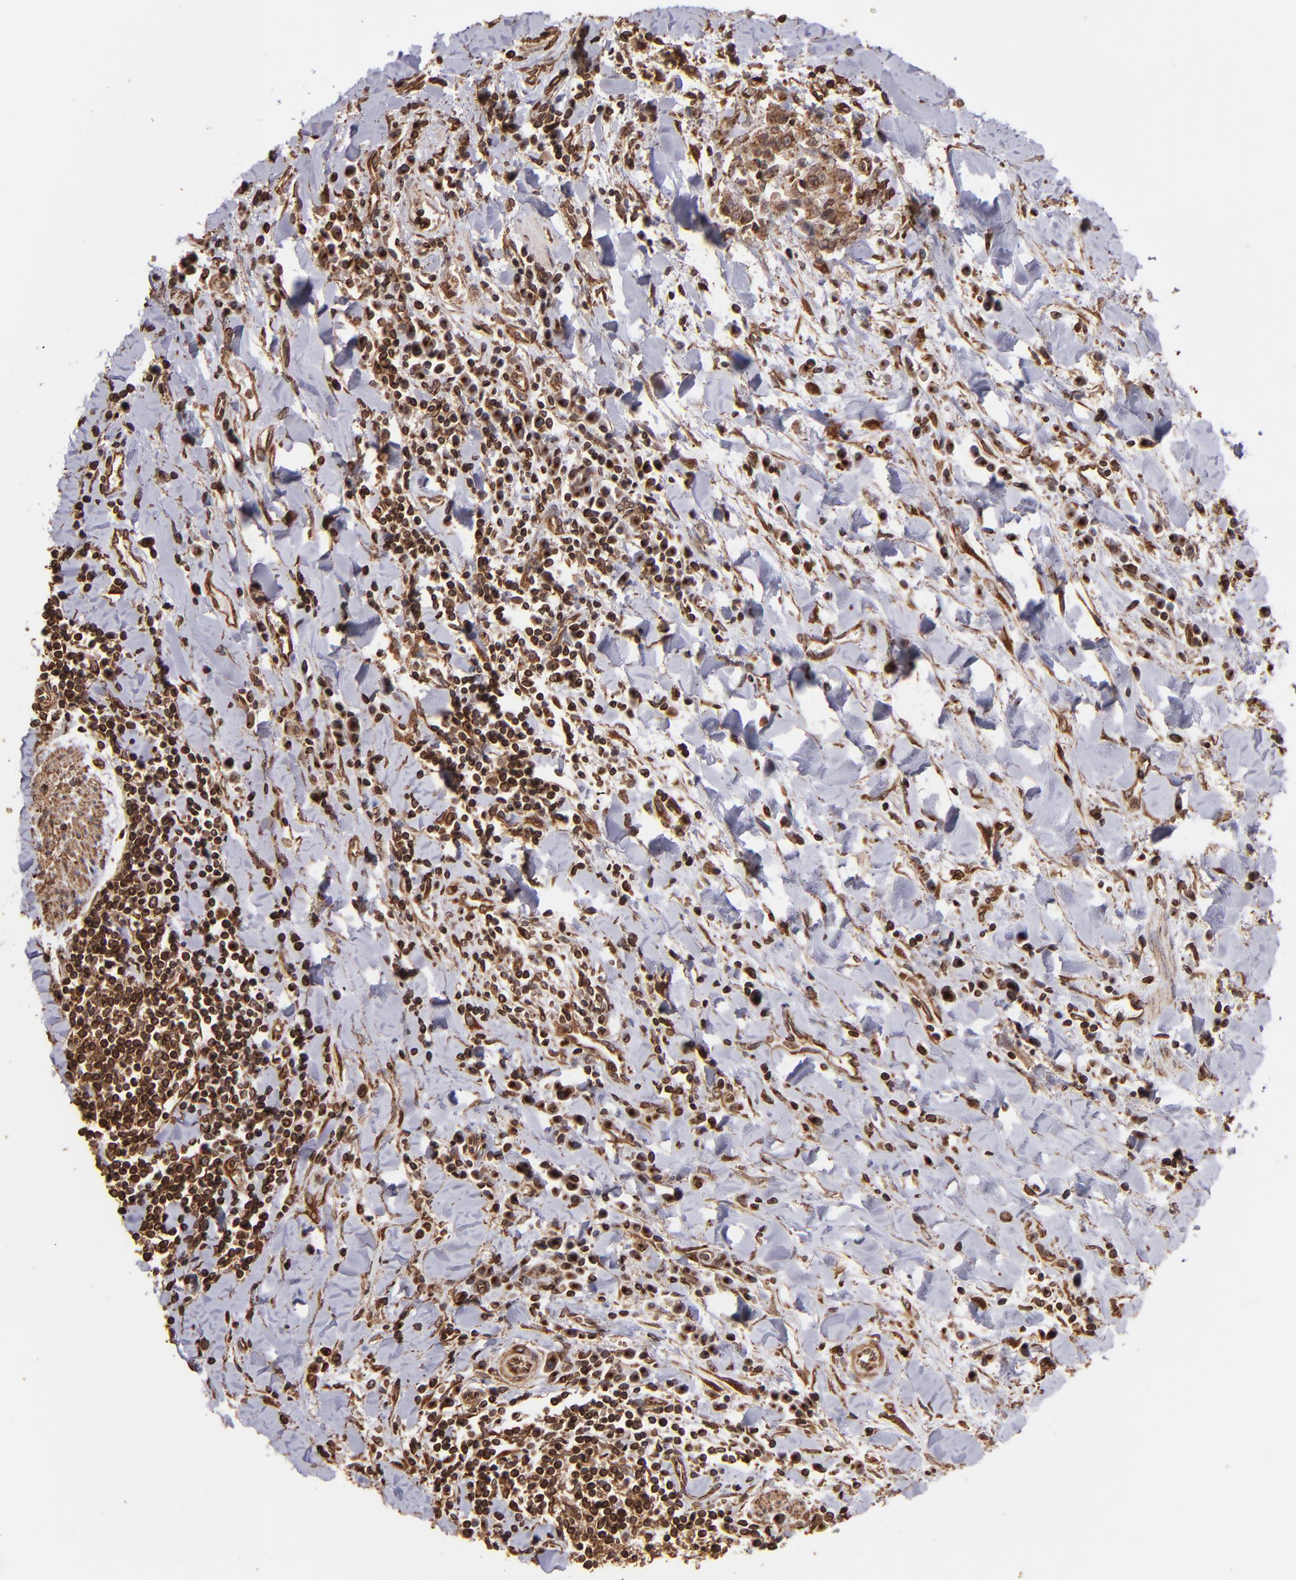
{"staining": {"intensity": "moderate", "quantity": ">75%", "location": "cytoplasmic/membranous"}, "tissue": "liver cancer", "cell_type": "Tumor cells", "image_type": "cancer", "snomed": [{"axis": "morphology", "description": "Cholangiocarcinoma"}, {"axis": "topography", "description": "Liver"}], "caption": "Protein expression analysis of liver cancer (cholangiocarcinoma) exhibits moderate cytoplasmic/membranous staining in approximately >75% of tumor cells.", "gene": "TRIP11", "patient": {"sex": "male", "age": 57}}